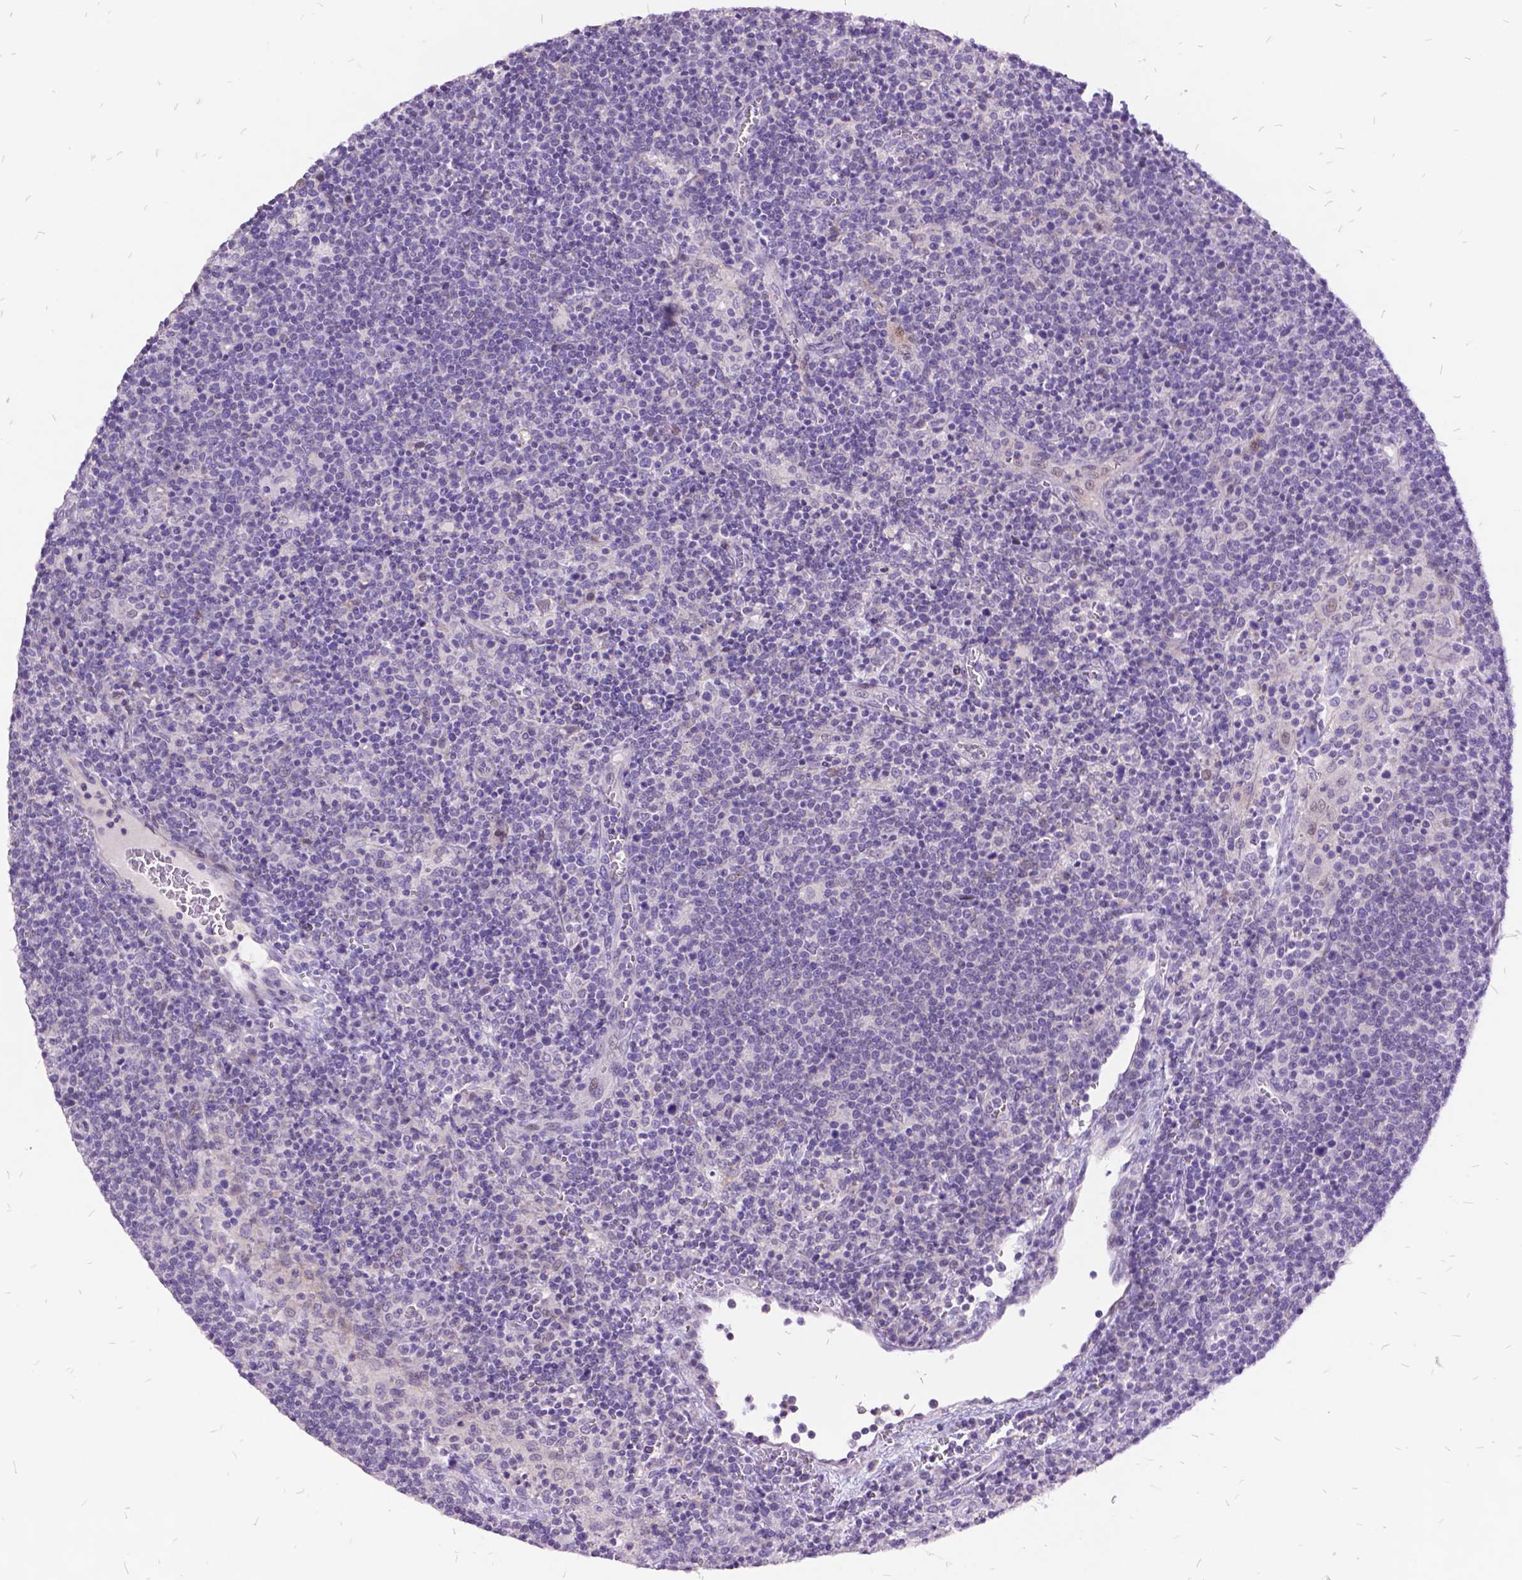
{"staining": {"intensity": "negative", "quantity": "none", "location": "none"}, "tissue": "lymphoma", "cell_type": "Tumor cells", "image_type": "cancer", "snomed": [{"axis": "morphology", "description": "Malignant lymphoma, non-Hodgkin's type, High grade"}, {"axis": "topography", "description": "Lymph node"}], "caption": "Human malignant lymphoma, non-Hodgkin's type (high-grade) stained for a protein using immunohistochemistry displays no positivity in tumor cells.", "gene": "ITGB6", "patient": {"sex": "male", "age": 61}}